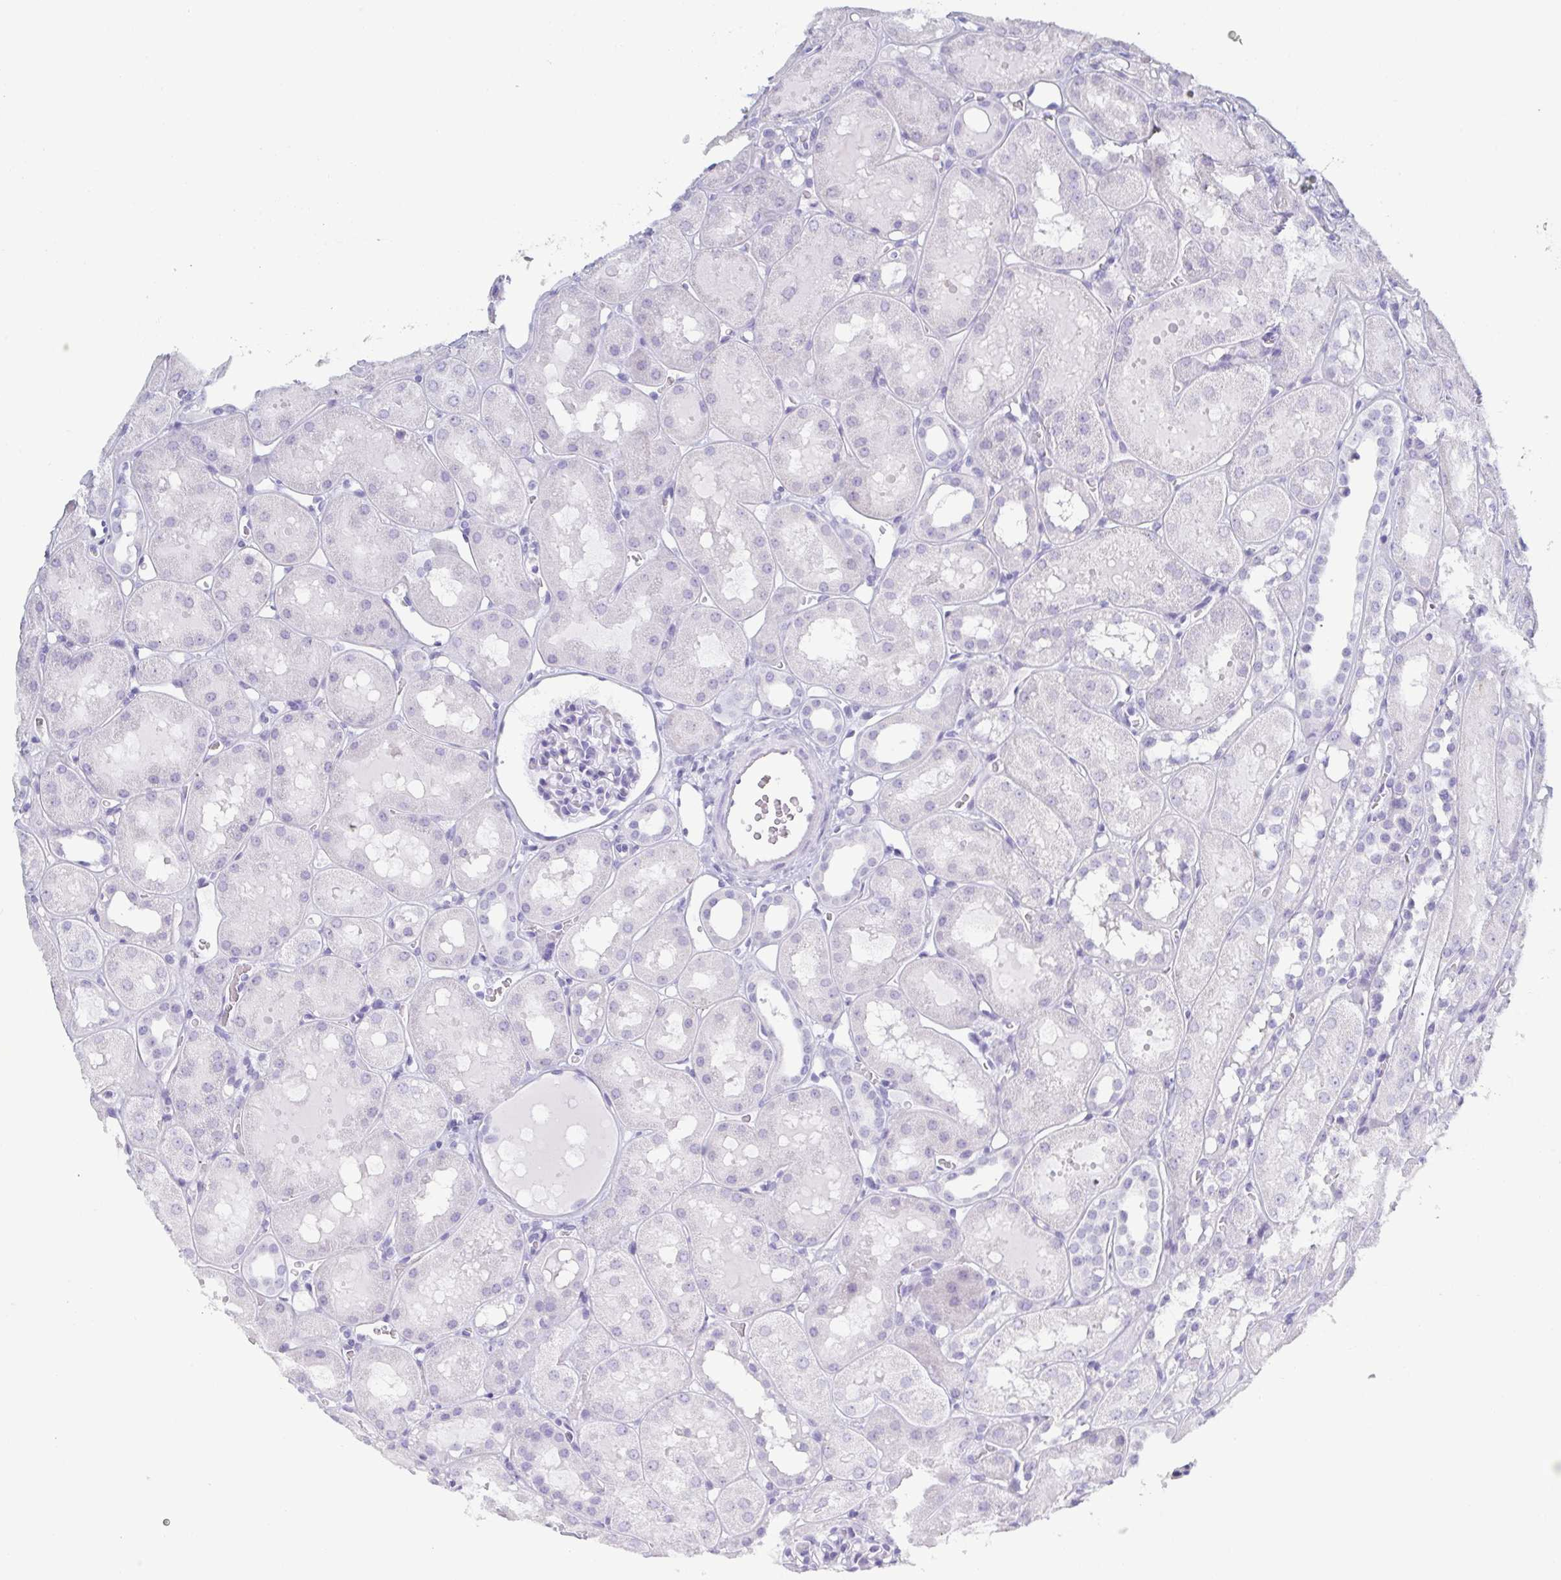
{"staining": {"intensity": "negative", "quantity": "none", "location": "none"}, "tissue": "kidney", "cell_type": "Cells in glomeruli", "image_type": "normal", "snomed": [{"axis": "morphology", "description": "Normal tissue, NOS"}, {"axis": "topography", "description": "Kidney"}, {"axis": "topography", "description": "Urinary bladder"}], "caption": "Immunohistochemistry of benign human kidney exhibits no expression in cells in glomeruli.", "gene": "ZG16B", "patient": {"sex": "male", "age": 16}}